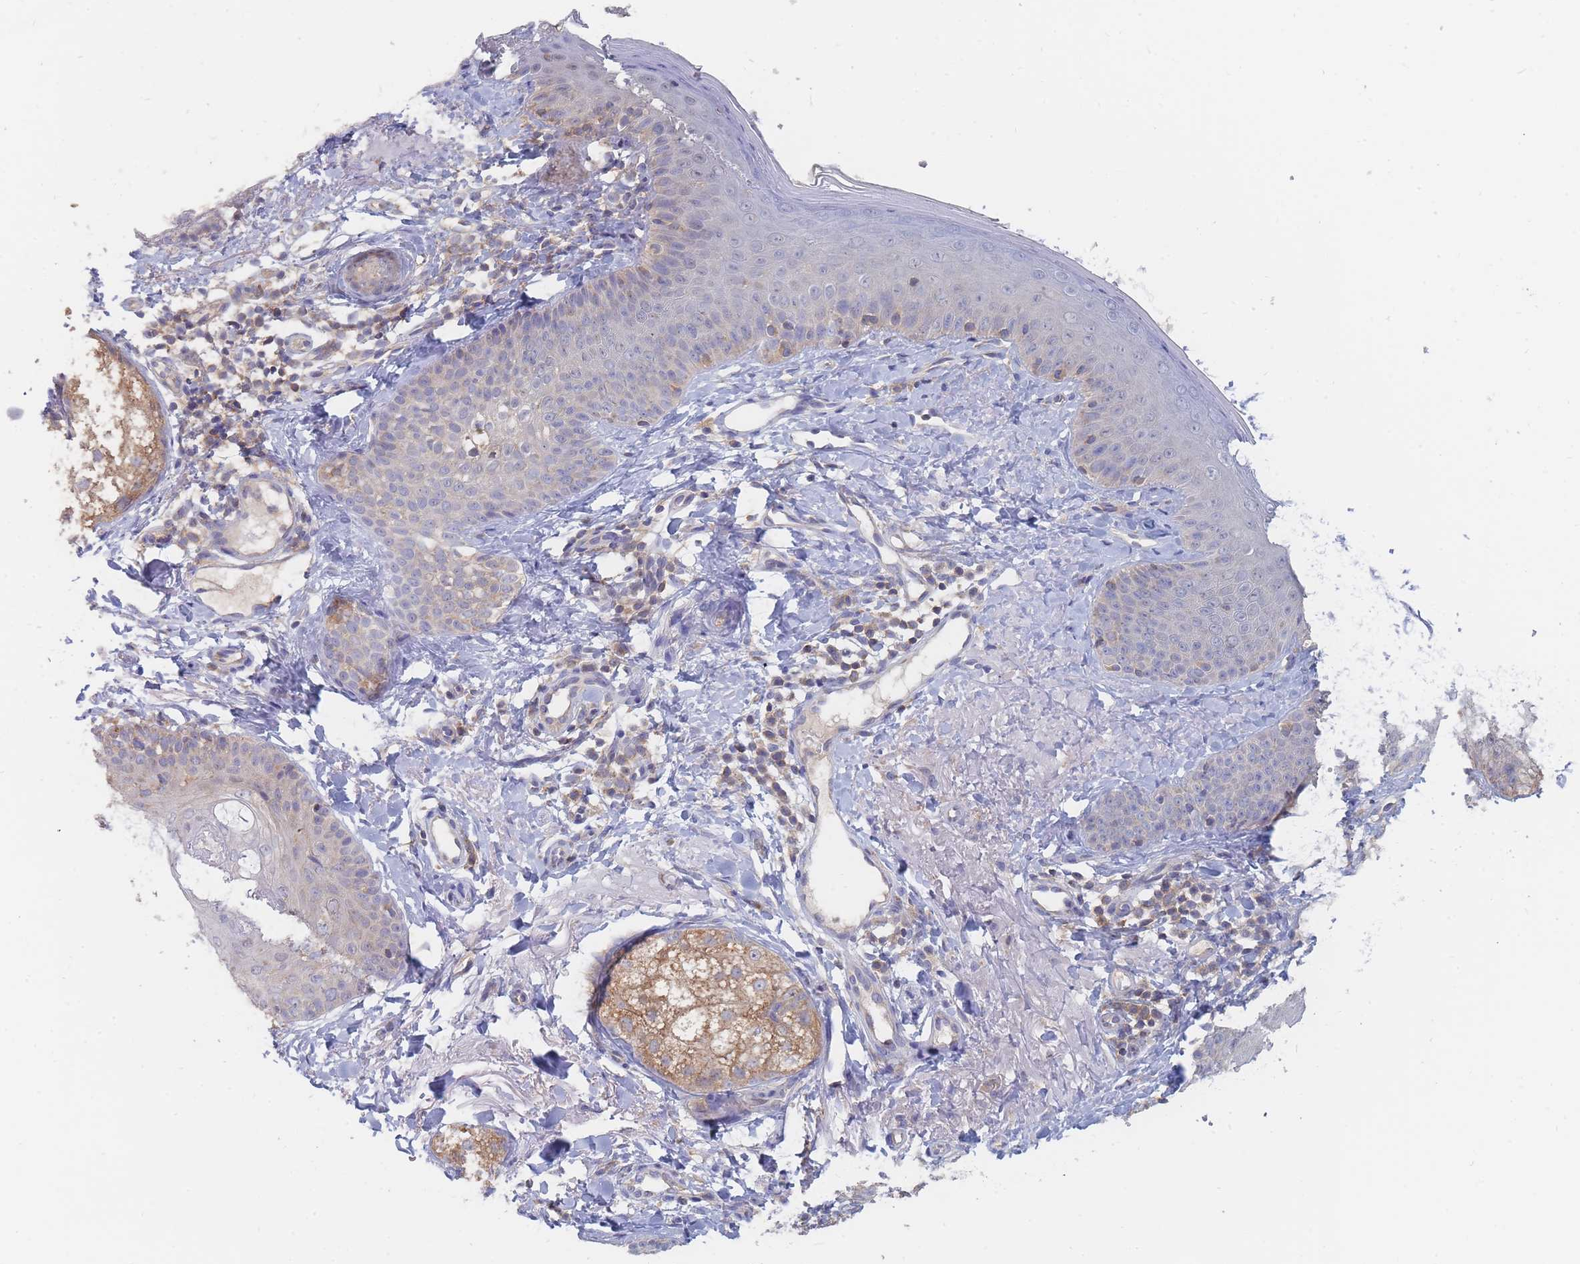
{"staining": {"intensity": "negative", "quantity": "none", "location": "none"}, "tissue": "skin", "cell_type": "Fibroblasts", "image_type": "normal", "snomed": [{"axis": "morphology", "description": "Normal tissue, NOS"}, {"axis": "topography", "description": "Skin"}], "caption": "IHC of unremarkable skin demonstrates no positivity in fibroblasts. (IHC, brightfield microscopy, high magnification).", "gene": "PPP6C", "patient": {"sex": "male", "age": 57}}